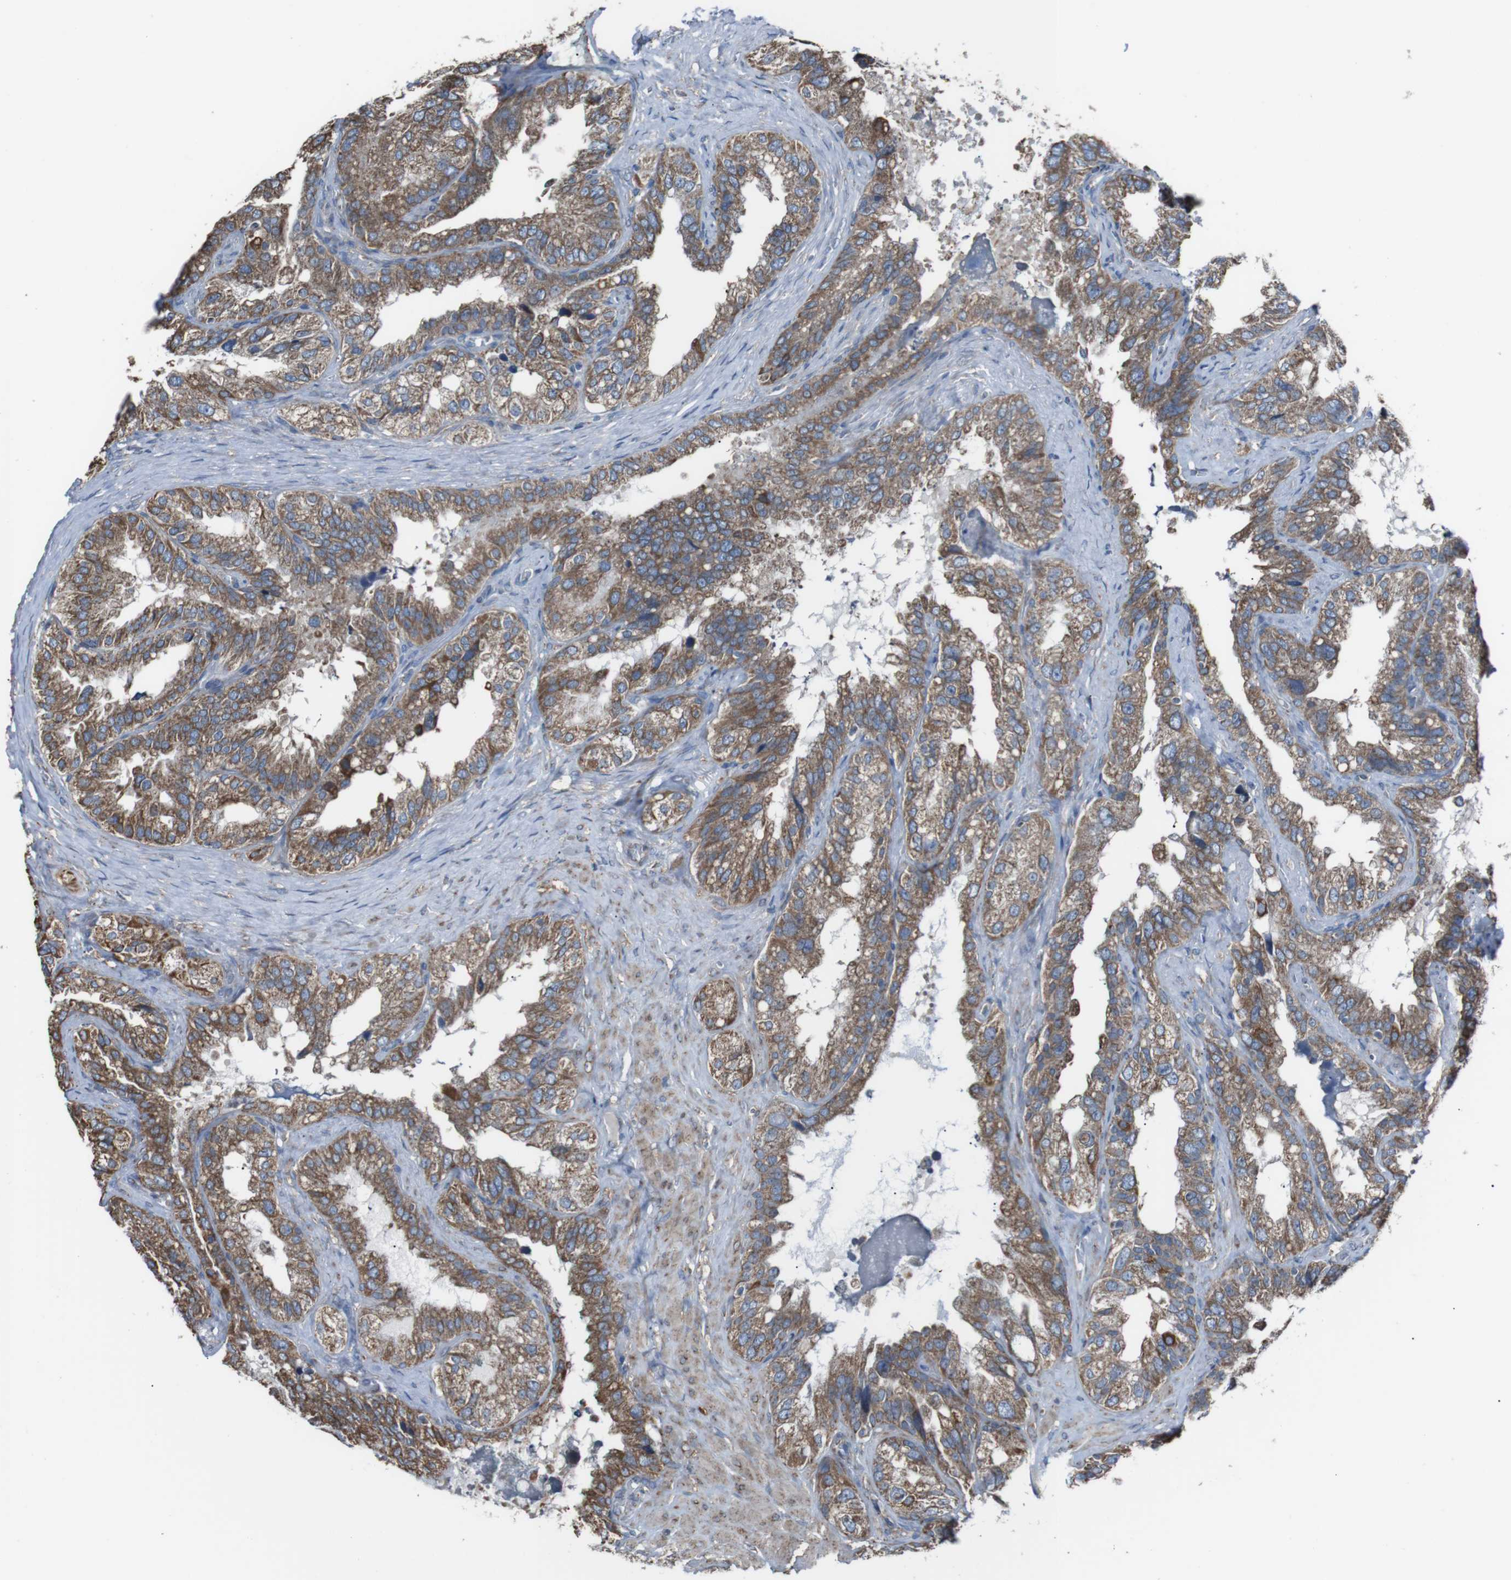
{"staining": {"intensity": "moderate", "quantity": ">75%", "location": "cytoplasmic/membranous"}, "tissue": "seminal vesicle", "cell_type": "Glandular cells", "image_type": "normal", "snomed": [{"axis": "morphology", "description": "Normal tissue, NOS"}, {"axis": "topography", "description": "Seminal veicle"}], "caption": "Human seminal vesicle stained with a brown dye exhibits moderate cytoplasmic/membranous positive expression in approximately >75% of glandular cells.", "gene": "CISD2", "patient": {"sex": "male", "age": 68}}